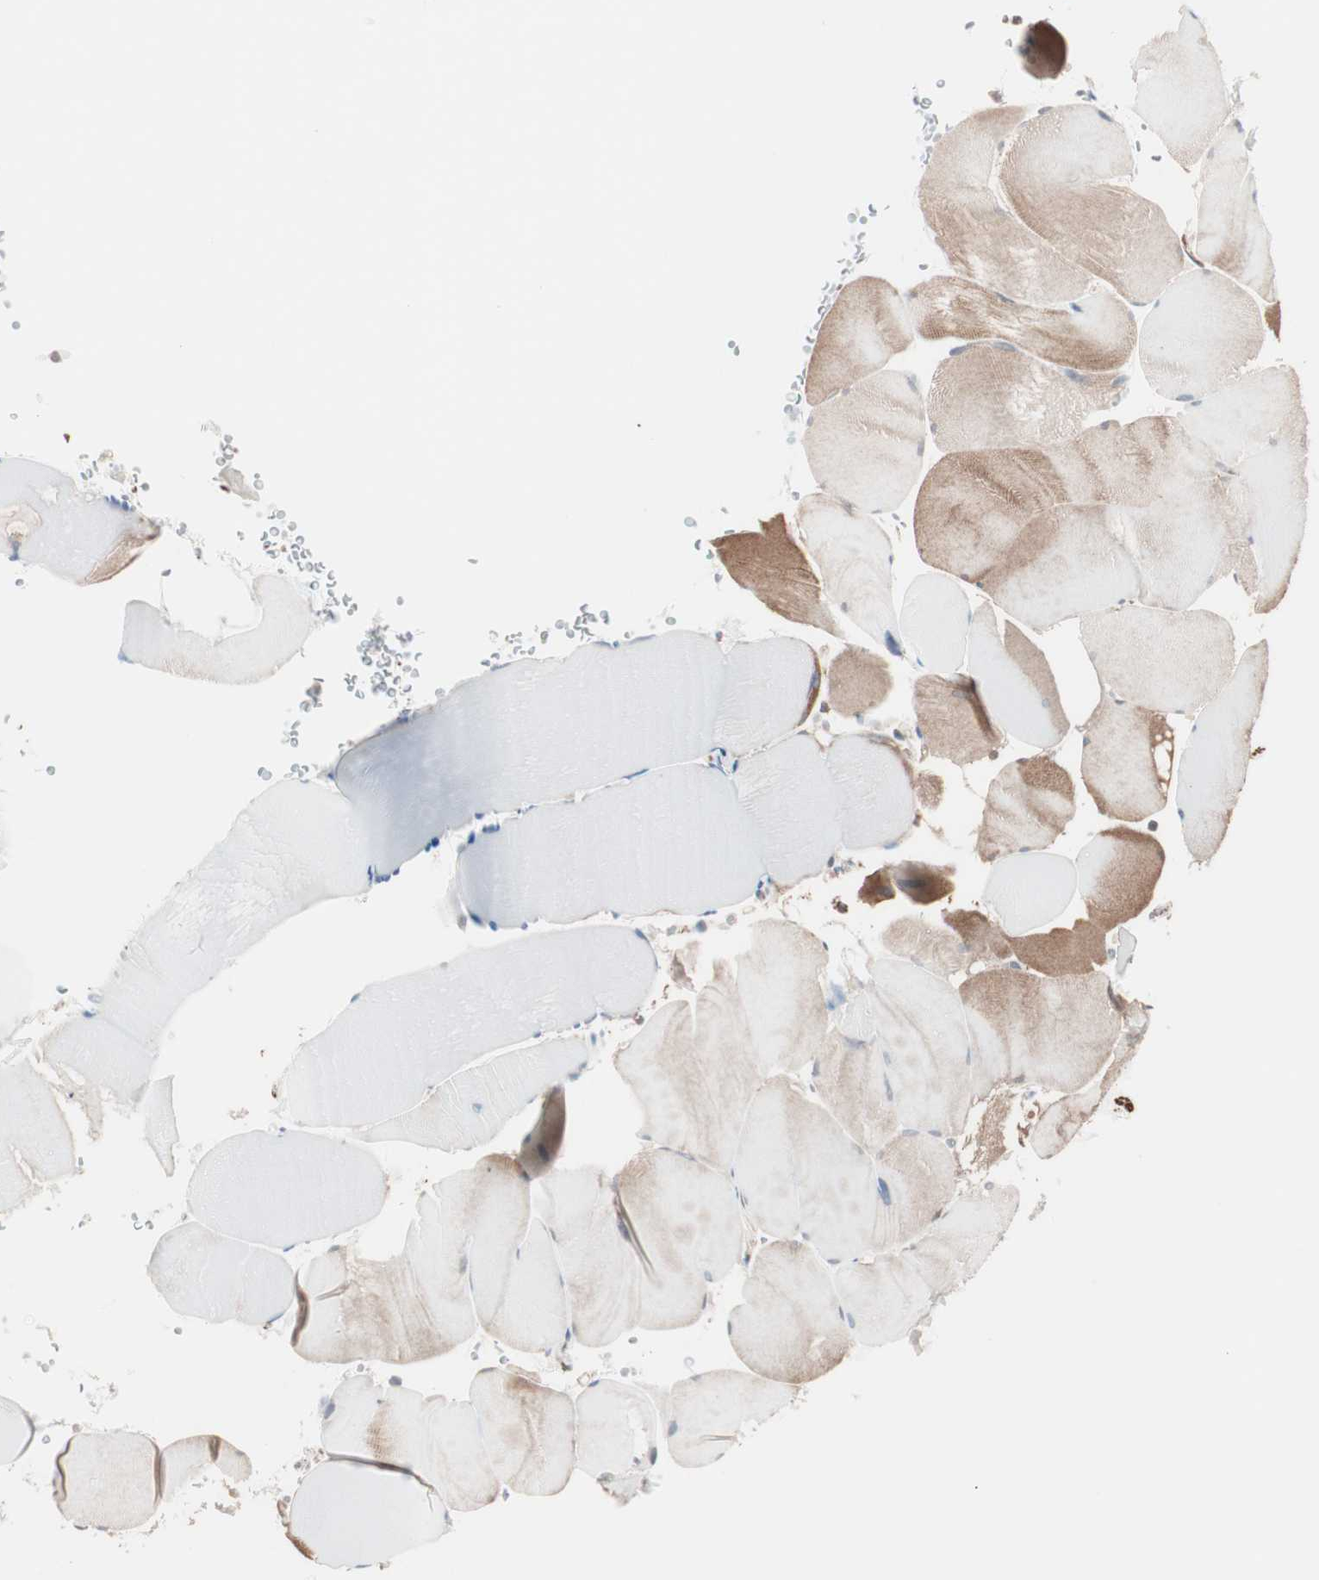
{"staining": {"intensity": "weak", "quantity": ">75%", "location": "cytoplasmic/membranous"}, "tissue": "skeletal muscle", "cell_type": "Myocytes", "image_type": "normal", "snomed": [{"axis": "morphology", "description": "Normal tissue, NOS"}, {"axis": "topography", "description": "Skeletal muscle"}], "caption": "Weak cytoplasmic/membranous protein positivity is seen in approximately >75% of myocytes in skeletal muscle. The staining was performed using DAB (3,3'-diaminobenzidine) to visualize the protein expression in brown, while the nuclei were stained in blue with hematoxylin (Magnification: 20x).", "gene": "ALG5", "patient": {"sex": "male", "age": 62}}